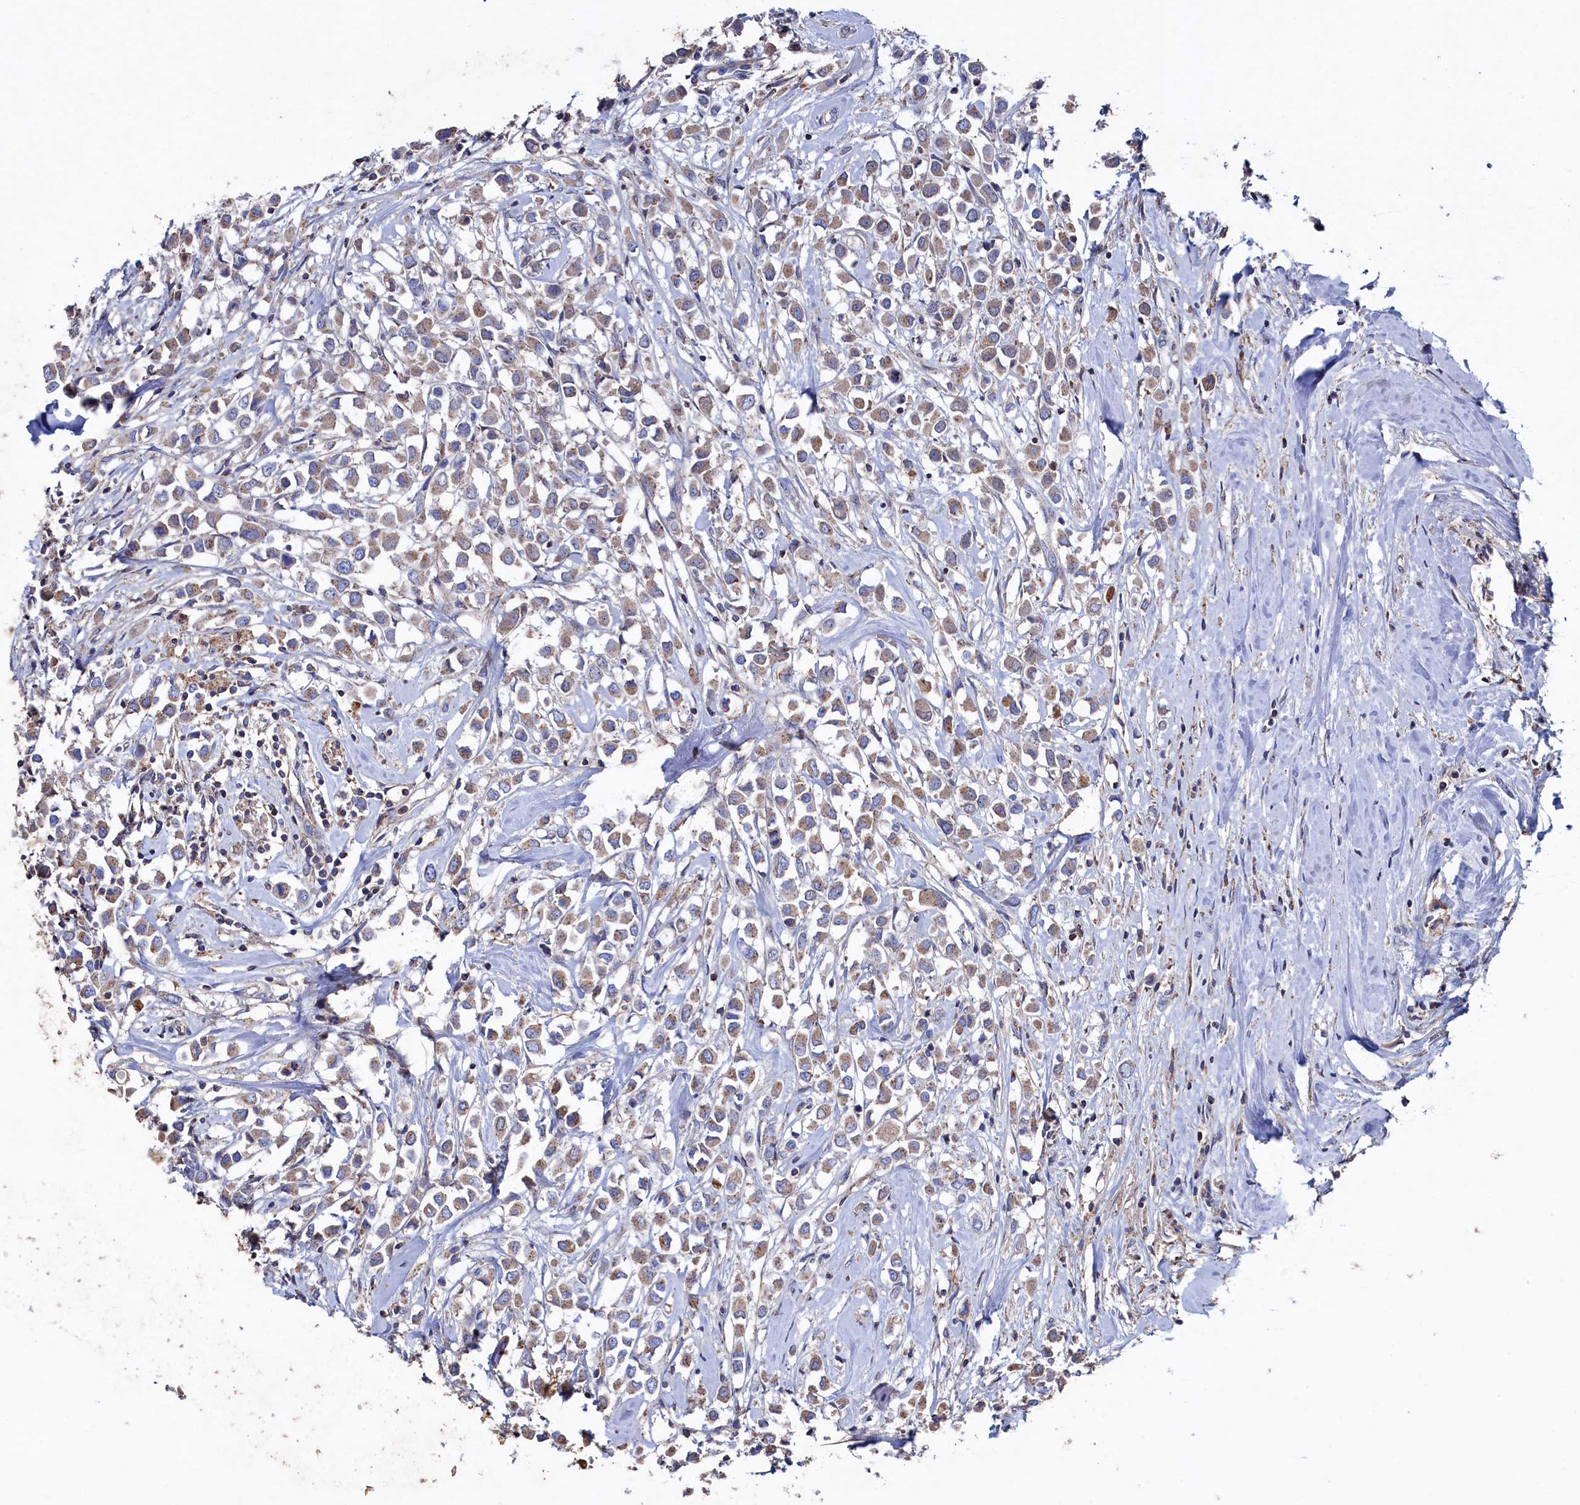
{"staining": {"intensity": "weak", "quantity": ">75%", "location": "cytoplasmic/membranous"}, "tissue": "breast cancer", "cell_type": "Tumor cells", "image_type": "cancer", "snomed": [{"axis": "morphology", "description": "Duct carcinoma"}, {"axis": "topography", "description": "Breast"}], "caption": "The immunohistochemical stain shows weak cytoplasmic/membranous staining in tumor cells of breast cancer (invasive ductal carcinoma) tissue.", "gene": "TK2", "patient": {"sex": "female", "age": 87}}